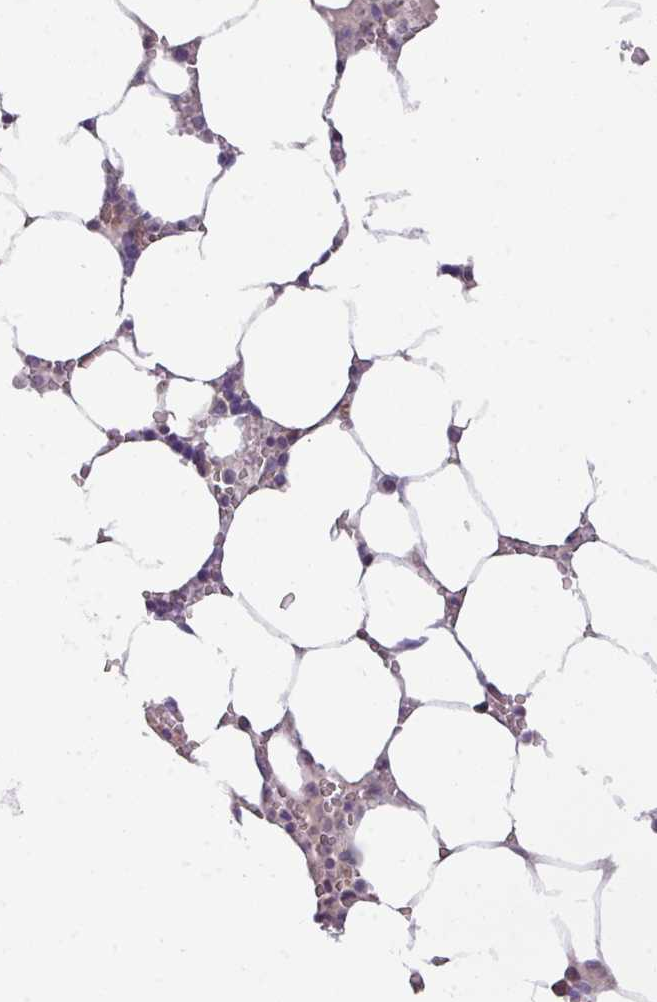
{"staining": {"intensity": "negative", "quantity": "none", "location": "none"}, "tissue": "bone marrow", "cell_type": "Hematopoietic cells", "image_type": "normal", "snomed": [{"axis": "morphology", "description": "Normal tissue, NOS"}, {"axis": "topography", "description": "Bone marrow"}], "caption": "The immunohistochemistry (IHC) image has no significant positivity in hematopoietic cells of bone marrow. (DAB (3,3'-diaminobenzidine) immunohistochemistry (IHC), high magnification).", "gene": "TRAPPC1", "patient": {"sex": "male", "age": 64}}